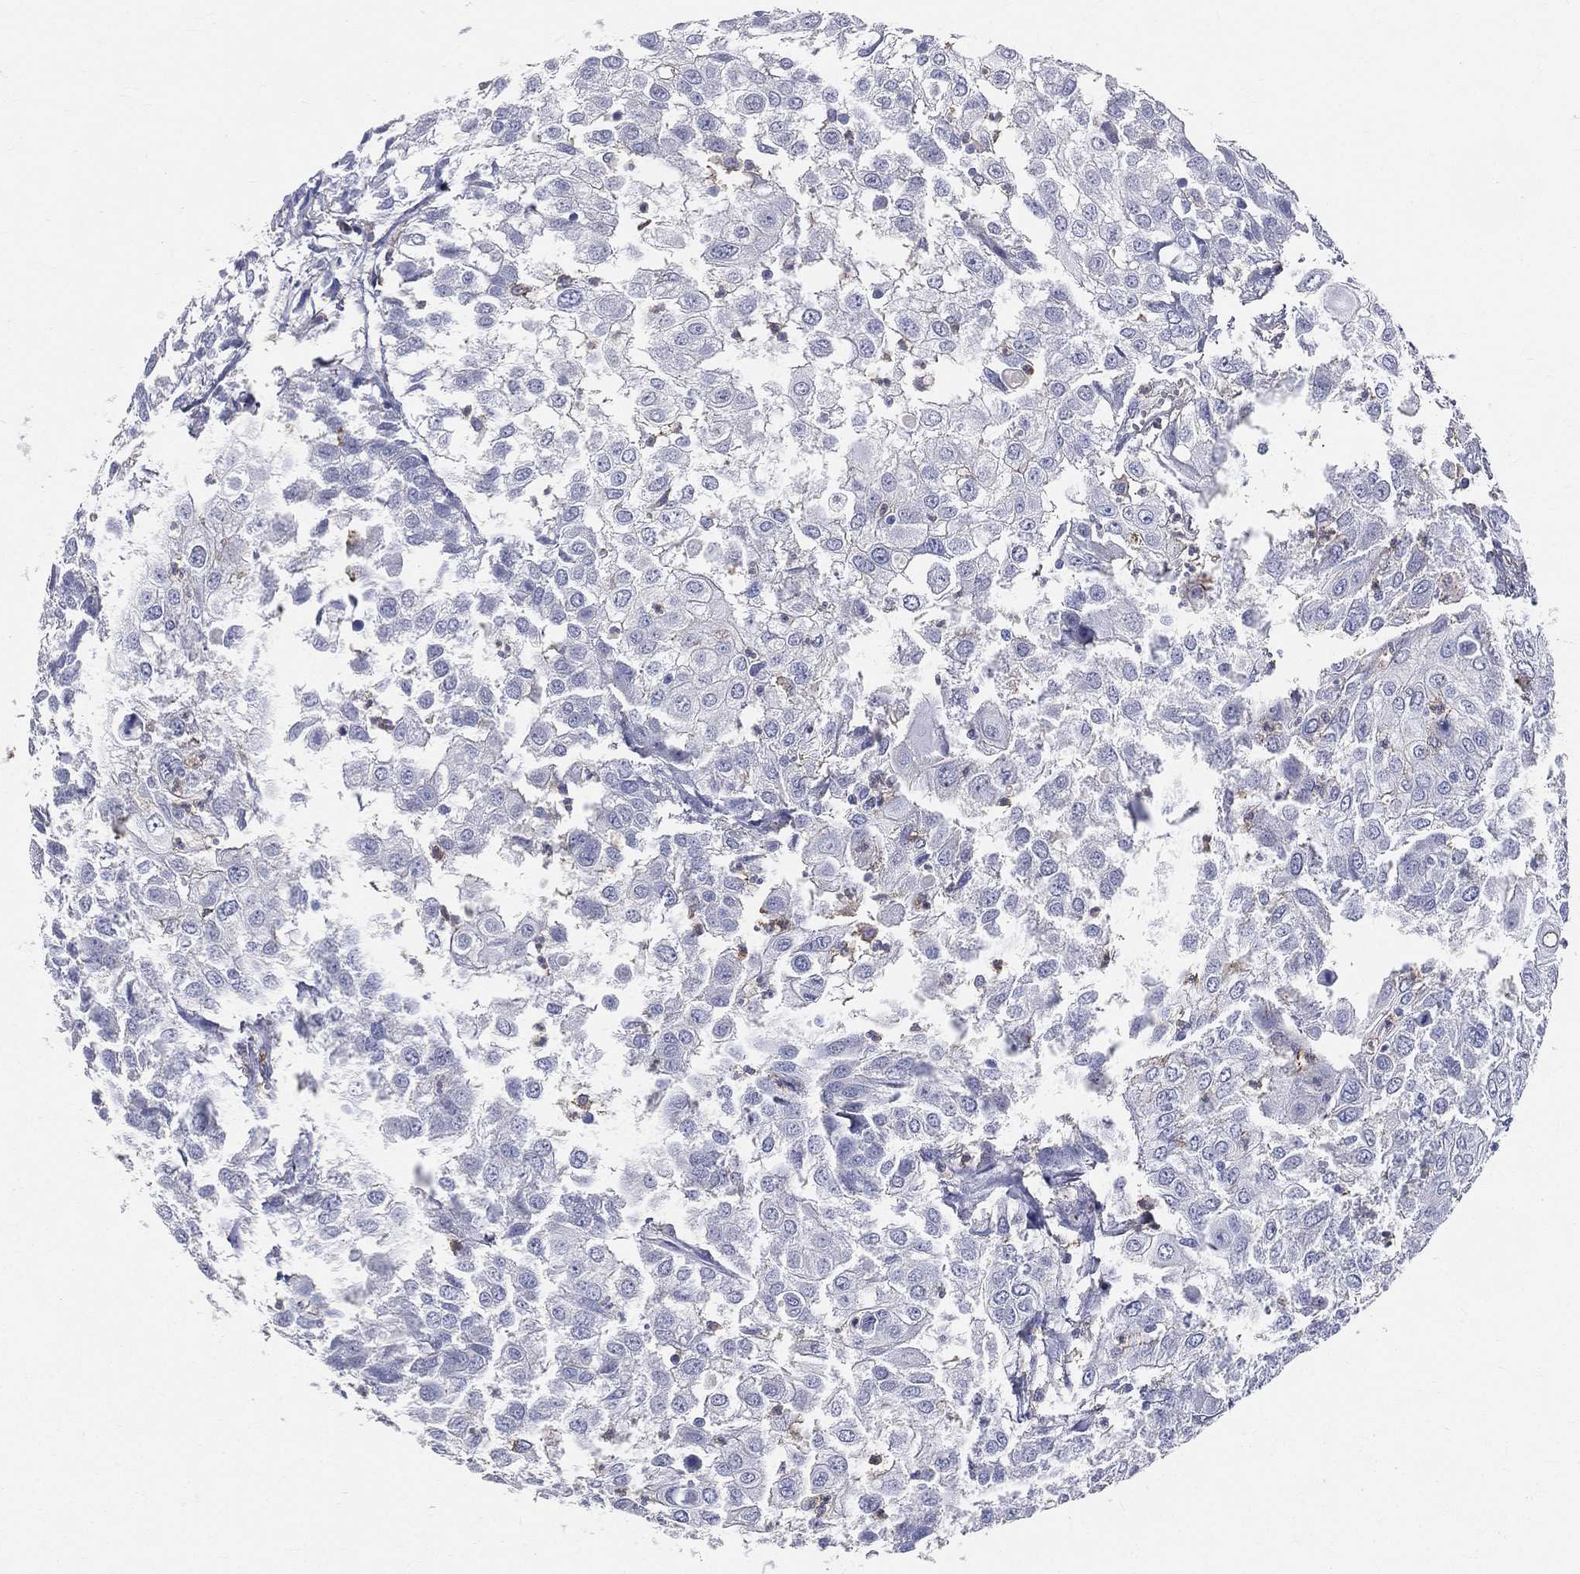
{"staining": {"intensity": "negative", "quantity": "none", "location": "none"}, "tissue": "urothelial cancer", "cell_type": "Tumor cells", "image_type": "cancer", "snomed": [{"axis": "morphology", "description": "Urothelial carcinoma, High grade"}, {"axis": "topography", "description": "Urinary bladder"}], "caption": "Urothelial carcinoma (high-grade) stained for a protein using immunohistochemistry displays no staining tumor cells.", "gene": "CD33", "patient": {"sex": "female", "age": 79}}